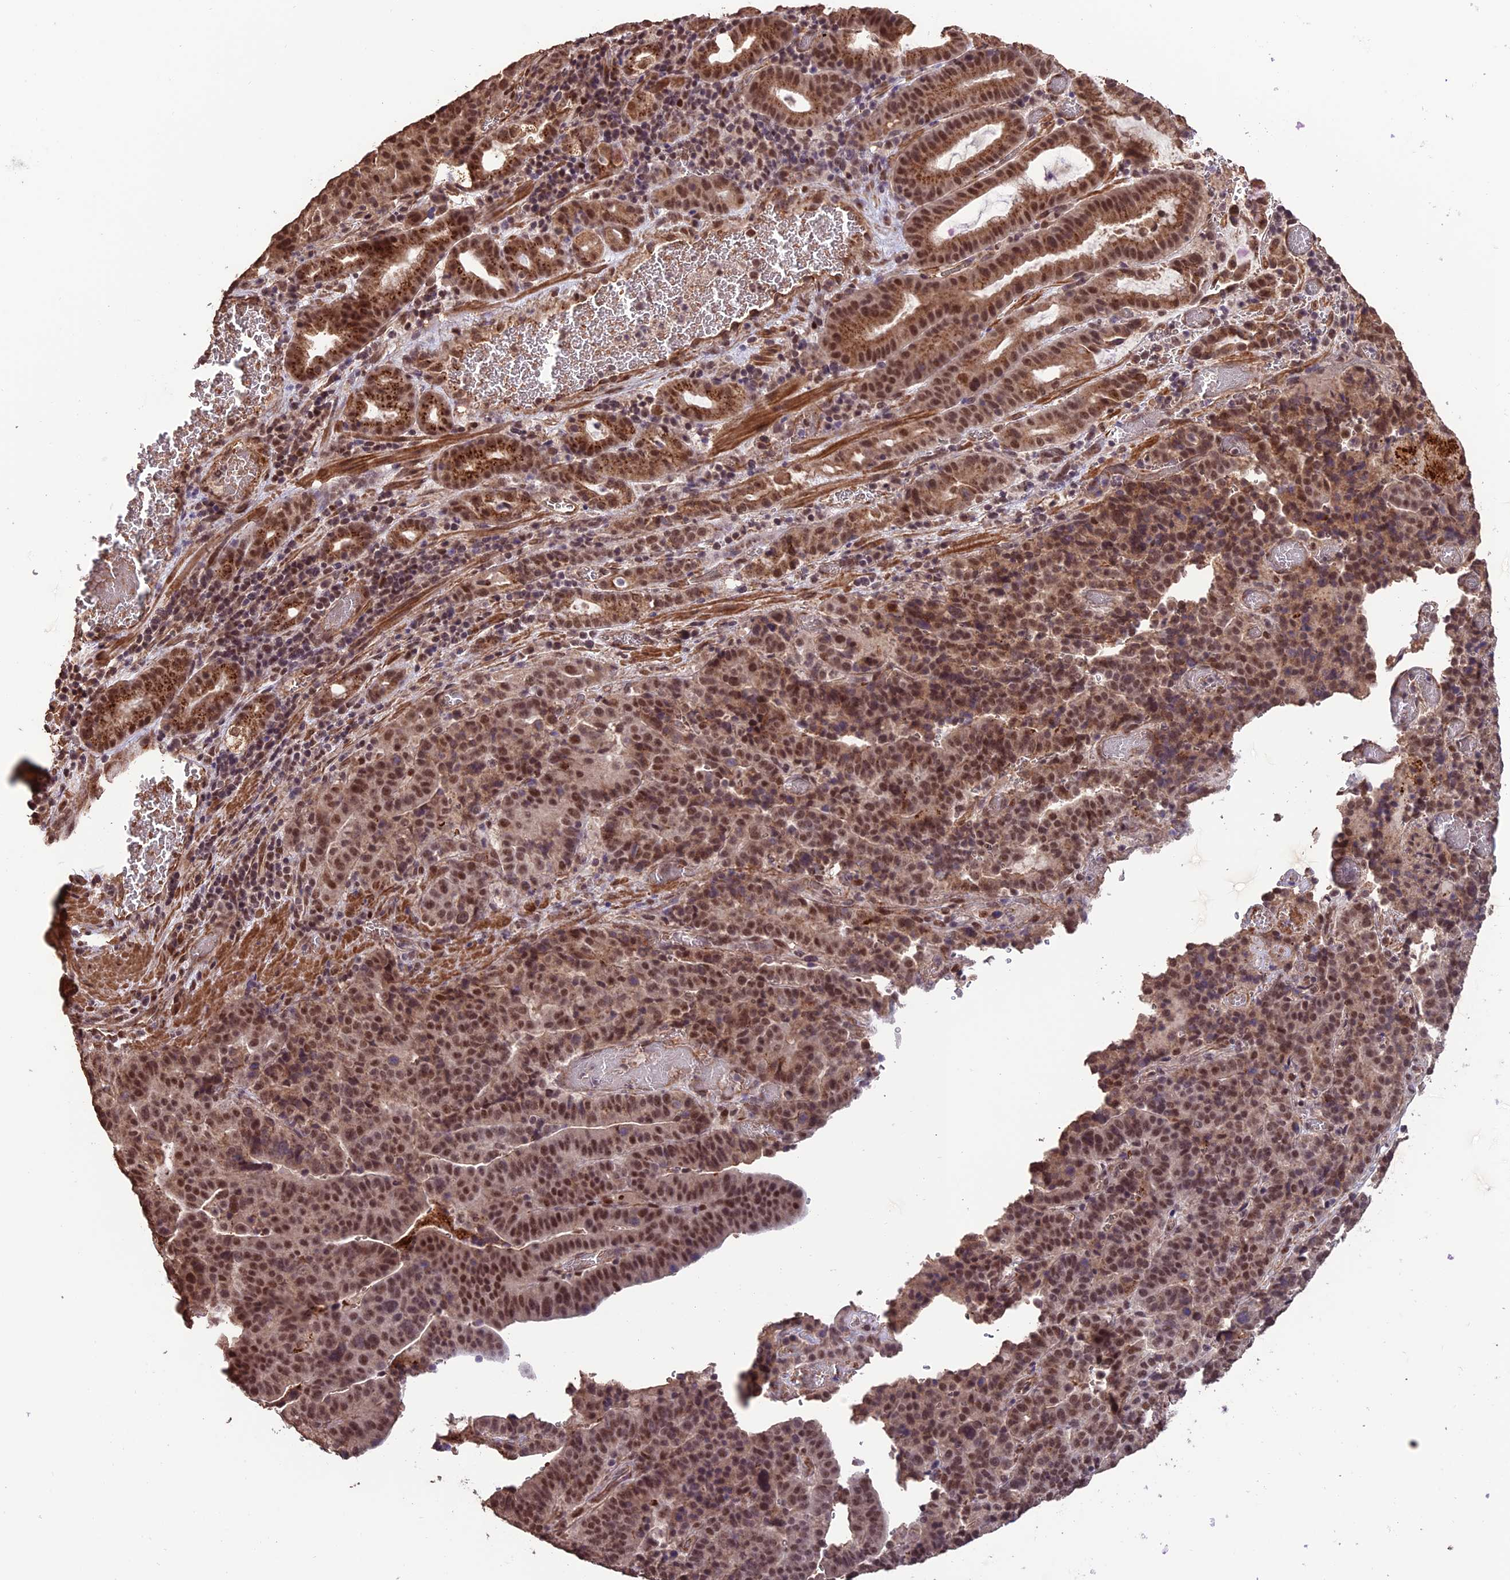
{"staining": {"intensity": "moderate", "quantity": ">75%", "location": "nuclear"}, "tissue": "stomach cancer", "cell_type": "Tumor cells", "image_type": "cancer", "snomed": [{"axis": "morphology", "description": "Adenocarcinoma, NOS"}, {"axis": "topography", "description": "Stomach"}], "caption": "Stomach cancer stained with a brown dye exhibits moderate nuclear positive staining in approximately >75% of tumor cells.", "gene": "CABIN1", "patient": {"sex": "male", "age": 48}}